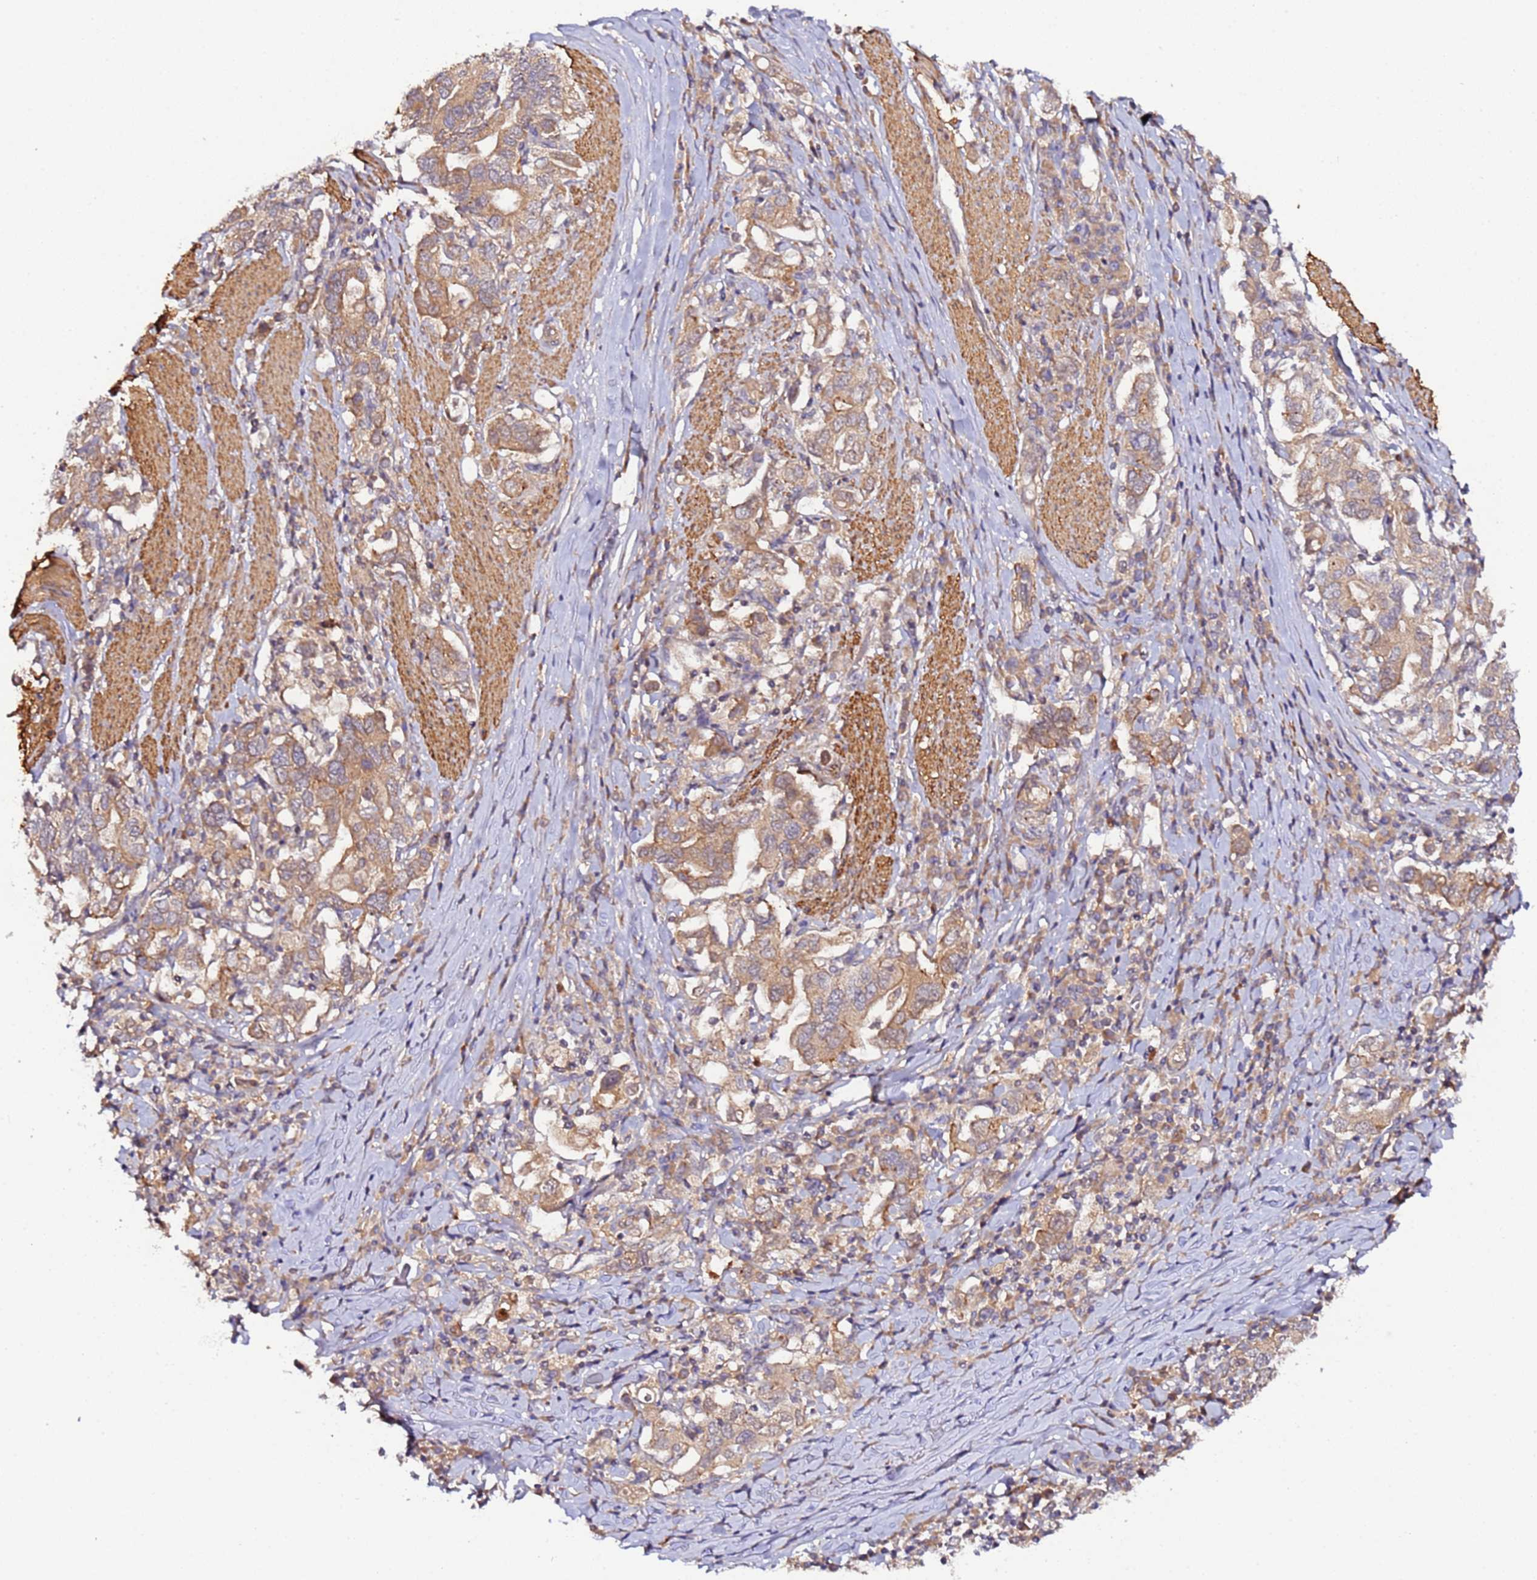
{"staining": {"intensity": "moderate", "quantity": ">75%", "location": "cytoplasmic/membranous"}, "tissue": "stomach cancer", "cell_type": "Tumor cells", "image_type": "cancer", "snomed": [{"axis": "morphology", "description": "Adenocarcinoma, NOS"}, {"axis": "topography", "description": "Stomach, upper"}, {"axis": "topography", "description": "Stomach"}], "caption": "Human stomach cancer (adenocarcinoma) stained for a protein (brown) displays moderate cytoplasmic/membranous positive expression in approximately >75% of tumor cells.", "gene": "TRIM26", "patient": {"sex": "male", "age": 62}}